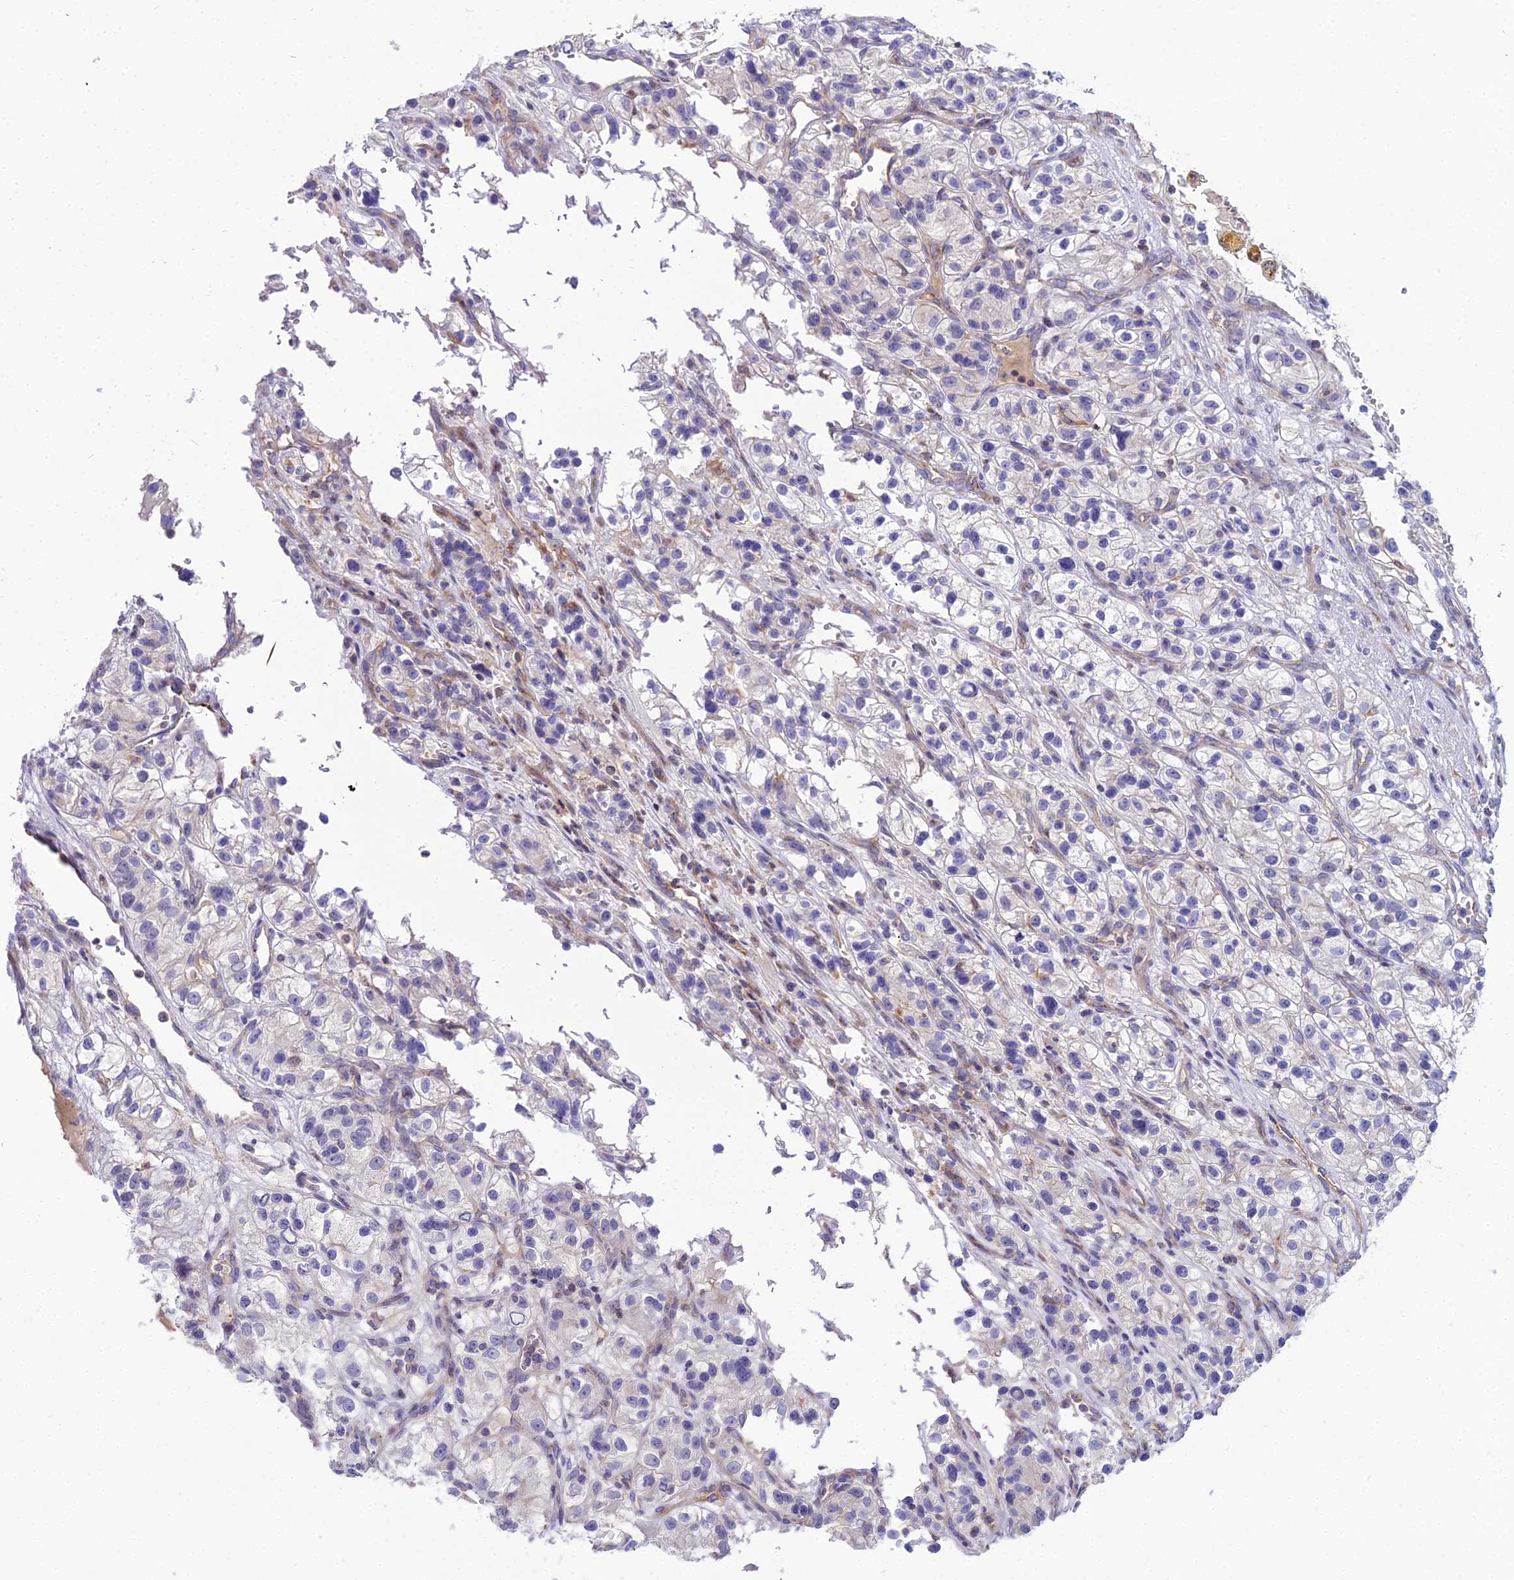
{"staining": {"intensity": "negative", "quantity": "none", "location": "none"}, "tissue": "renal cancer", "cell_type": "Tumor cells", "image_type": "cancer", "snomed": [{"axis": "morphology", "description": "Adenocarcinoma, NOS"}, {"axis": "topography", "description": "Kidney"}], "caption": "IHC image of human adenocarcinoma (renal) stained for a protein (brown), which exhibits no staining in tumor cells. The staining is performed using DAB brown chromogen with nuclei counter-stained in using hematoxylin.", "gene": "SHQ1", "patient": {"sex": "female", "age": 57}}